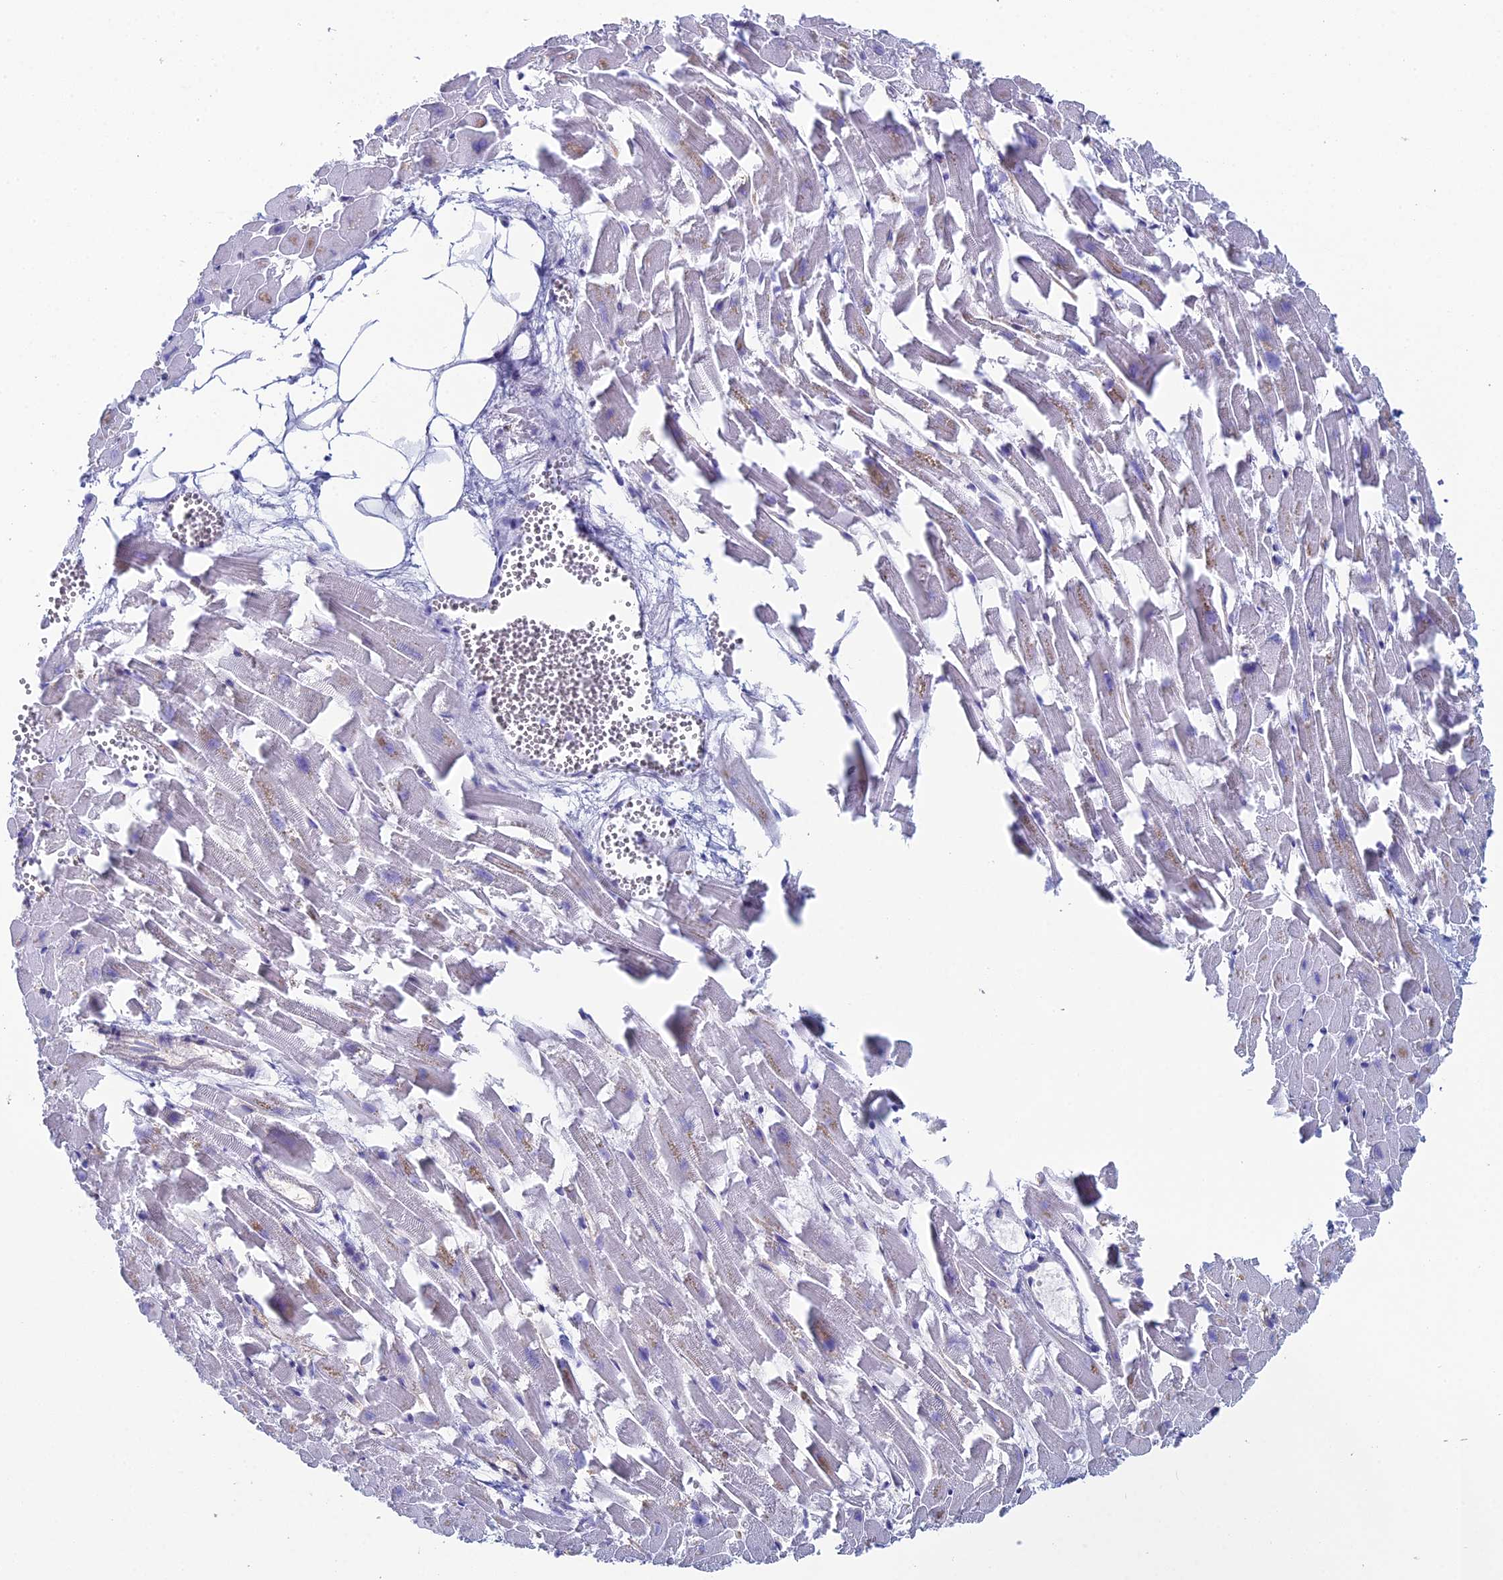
{"staining": {"intensity": "negative", "quantity": "none", "location": "none"}, "tissue": "heart muscle", "cell_type": "Cardiomyocytes", "image_type": "normal", "snomed": [{"axis": "morphology", "description": "Normal tissue, NOS"}, {"axis": "topography", "description": "Heart"}], "caption": "A micrograph of human heart muscle is negative for staining in cardiomyocytes. Brightfield microscopy of immunohistochemistry (IHC) stained with DAB (brown) and hematoxylin (blue), captured at high magnification.", "gene": "ACE", "patient": {"sex": "female", "age": 64}}